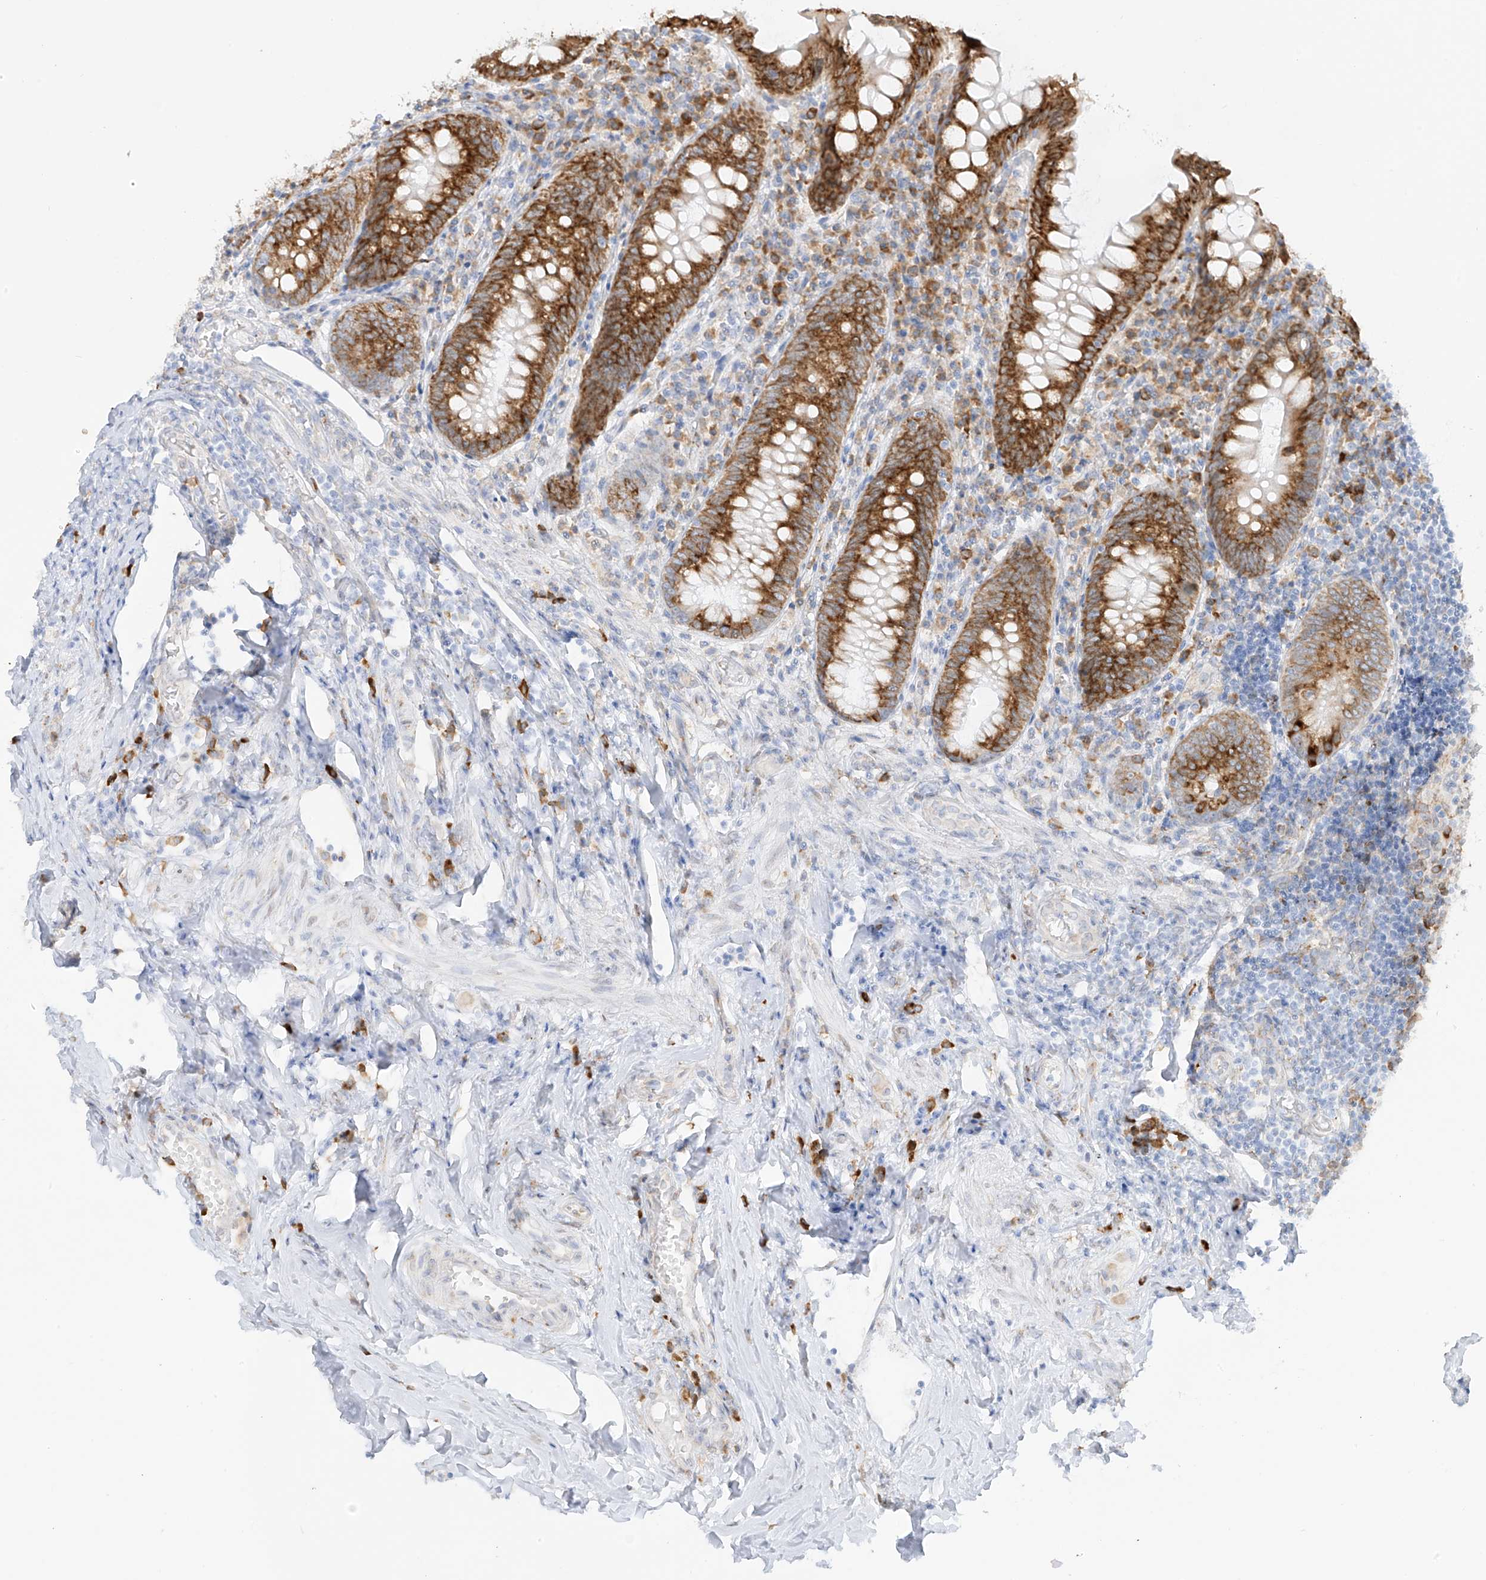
{"staining": {"intensity": "strong", "quantity": ">75%", "location": "cytoplasmic/membranous"}, "tissue": "appendix", "cell_type": "Glandular cells", "image_type": "normal", "snomed": [{"axis": "morphology", "description": "Normal tissue, NOS"}, {"axis": "topography", "description": "Appendix"}], "caption": "Glandular cells reveal high levels of strong cytoplasmic/membranous staining in about >75% of cells in unremarkable appendix. (Brightfield microscopy of DAB IHC at high magnification).", "gene": "LRRC59", "patient": {"sex": "female", "age": 54}}